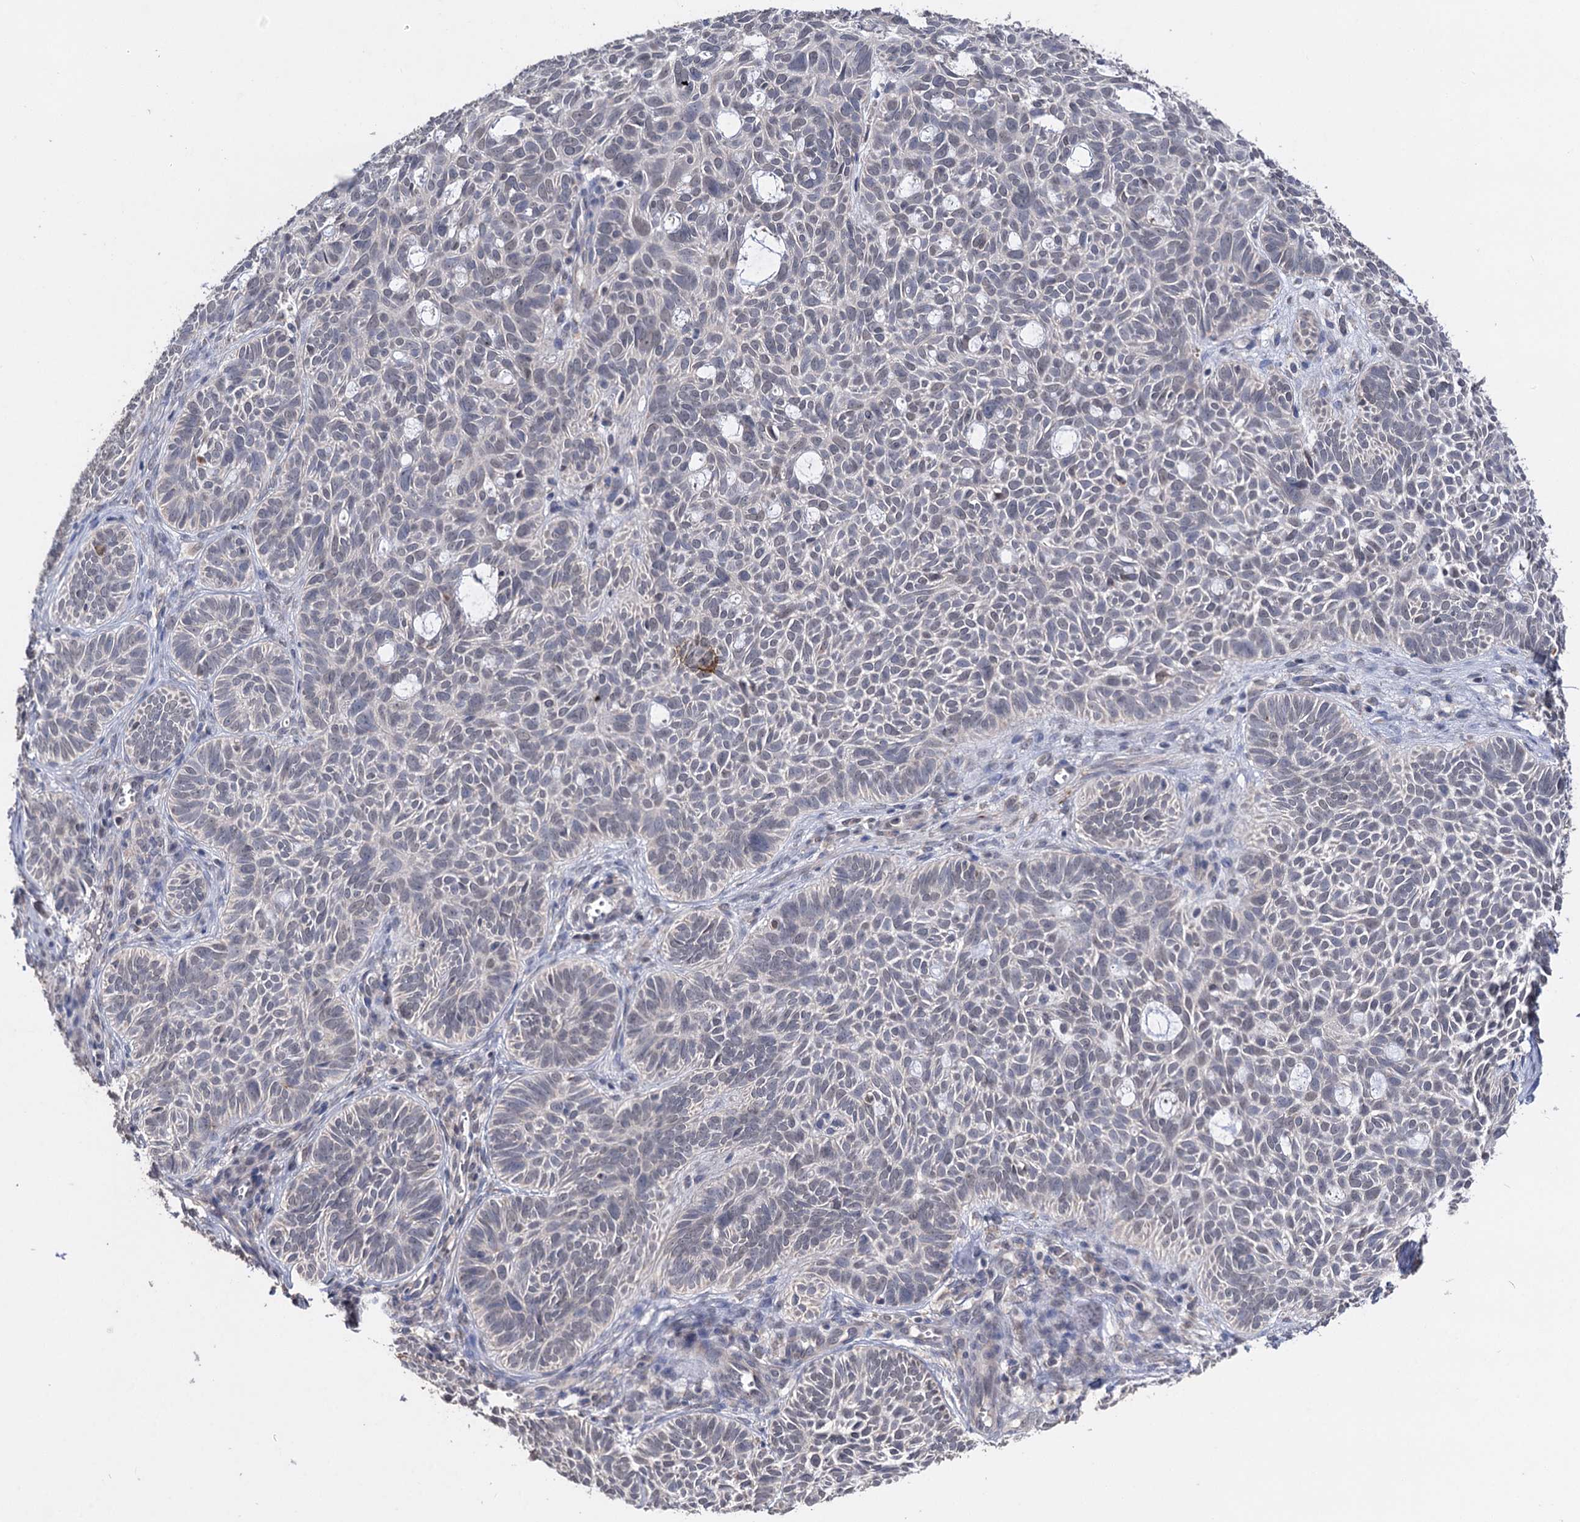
{"staining": {"intensity": "negative", "quantity": "none", "location": "none"}, "tissue": "skin cancer", "cell_type": "Tumor cells", "image_type": "cancer", "snomed": [{"axis": "morphology", "description": "Basal cell carcinoma"}, {"axis": "topography", "description": "Skin"}], "caption": "Immunohistochemistry histopathology image of neoplastic tissue: human skin cancer (basal cell carcinoma) stained with DAB (3,3'-diaminobenzidine) demonstrates no significant protein expression in tumor cells.", "gene": "CLPB", "patient": {"sex": "male", "age": 69}}